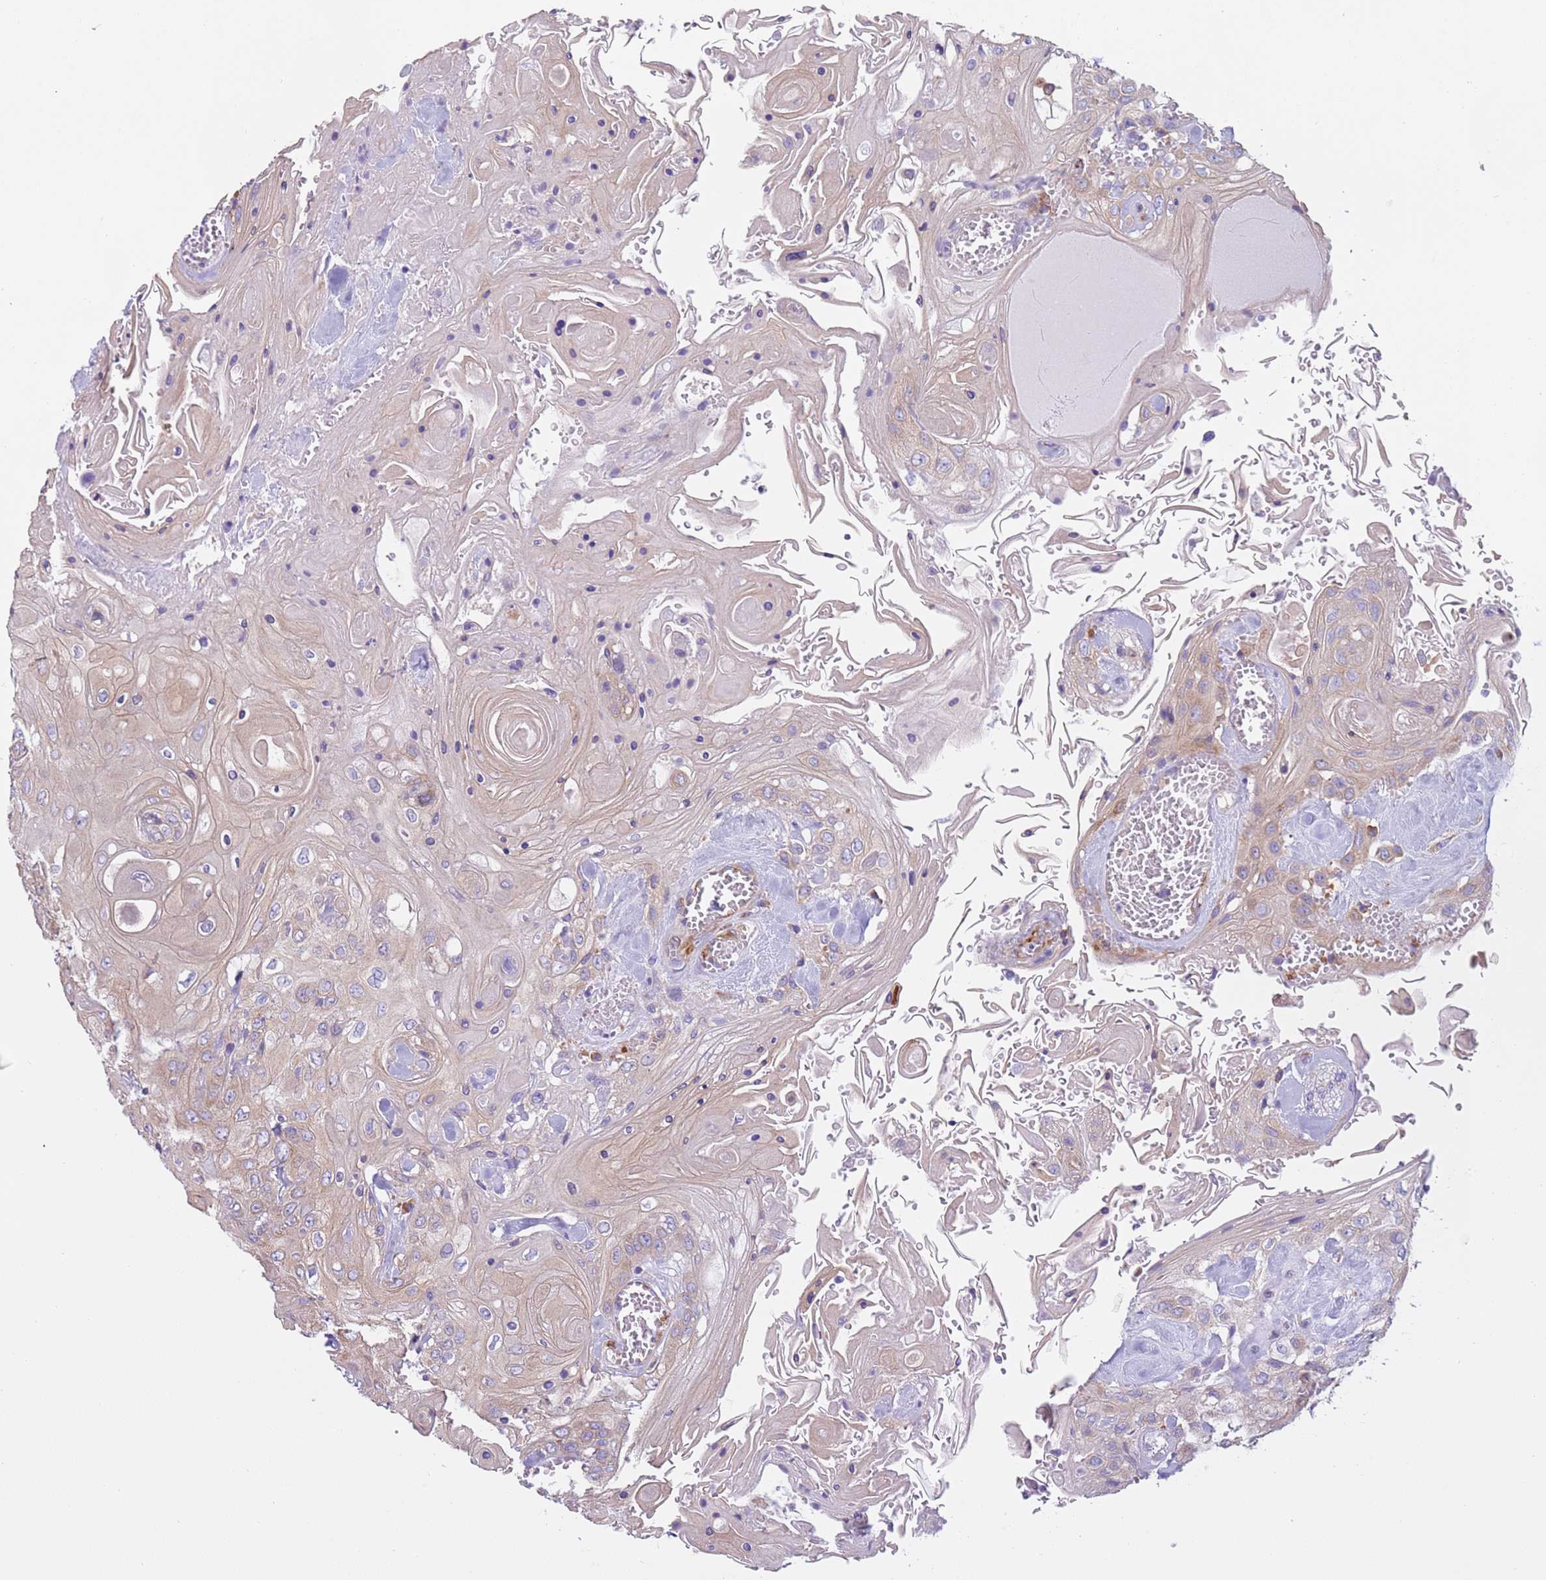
{"staining": {"intensity": "negative", "quantity": "none", "location": "none"}, "tissue": "head and neck cancer", "cell_type": "Tumor cells", "image_type": "cancer", "snomed": [{"axis": "morphology", "description": "Squamous cell carcinoma, NOS"}, {"axis": "topography", "description": "Head-Neck"}], "caption": "The histopathology image shows no significant positivity in tumor cells of head and neck cancer.", "gene": "VARS1", "patient": {"sex": "female", "age": 43}}